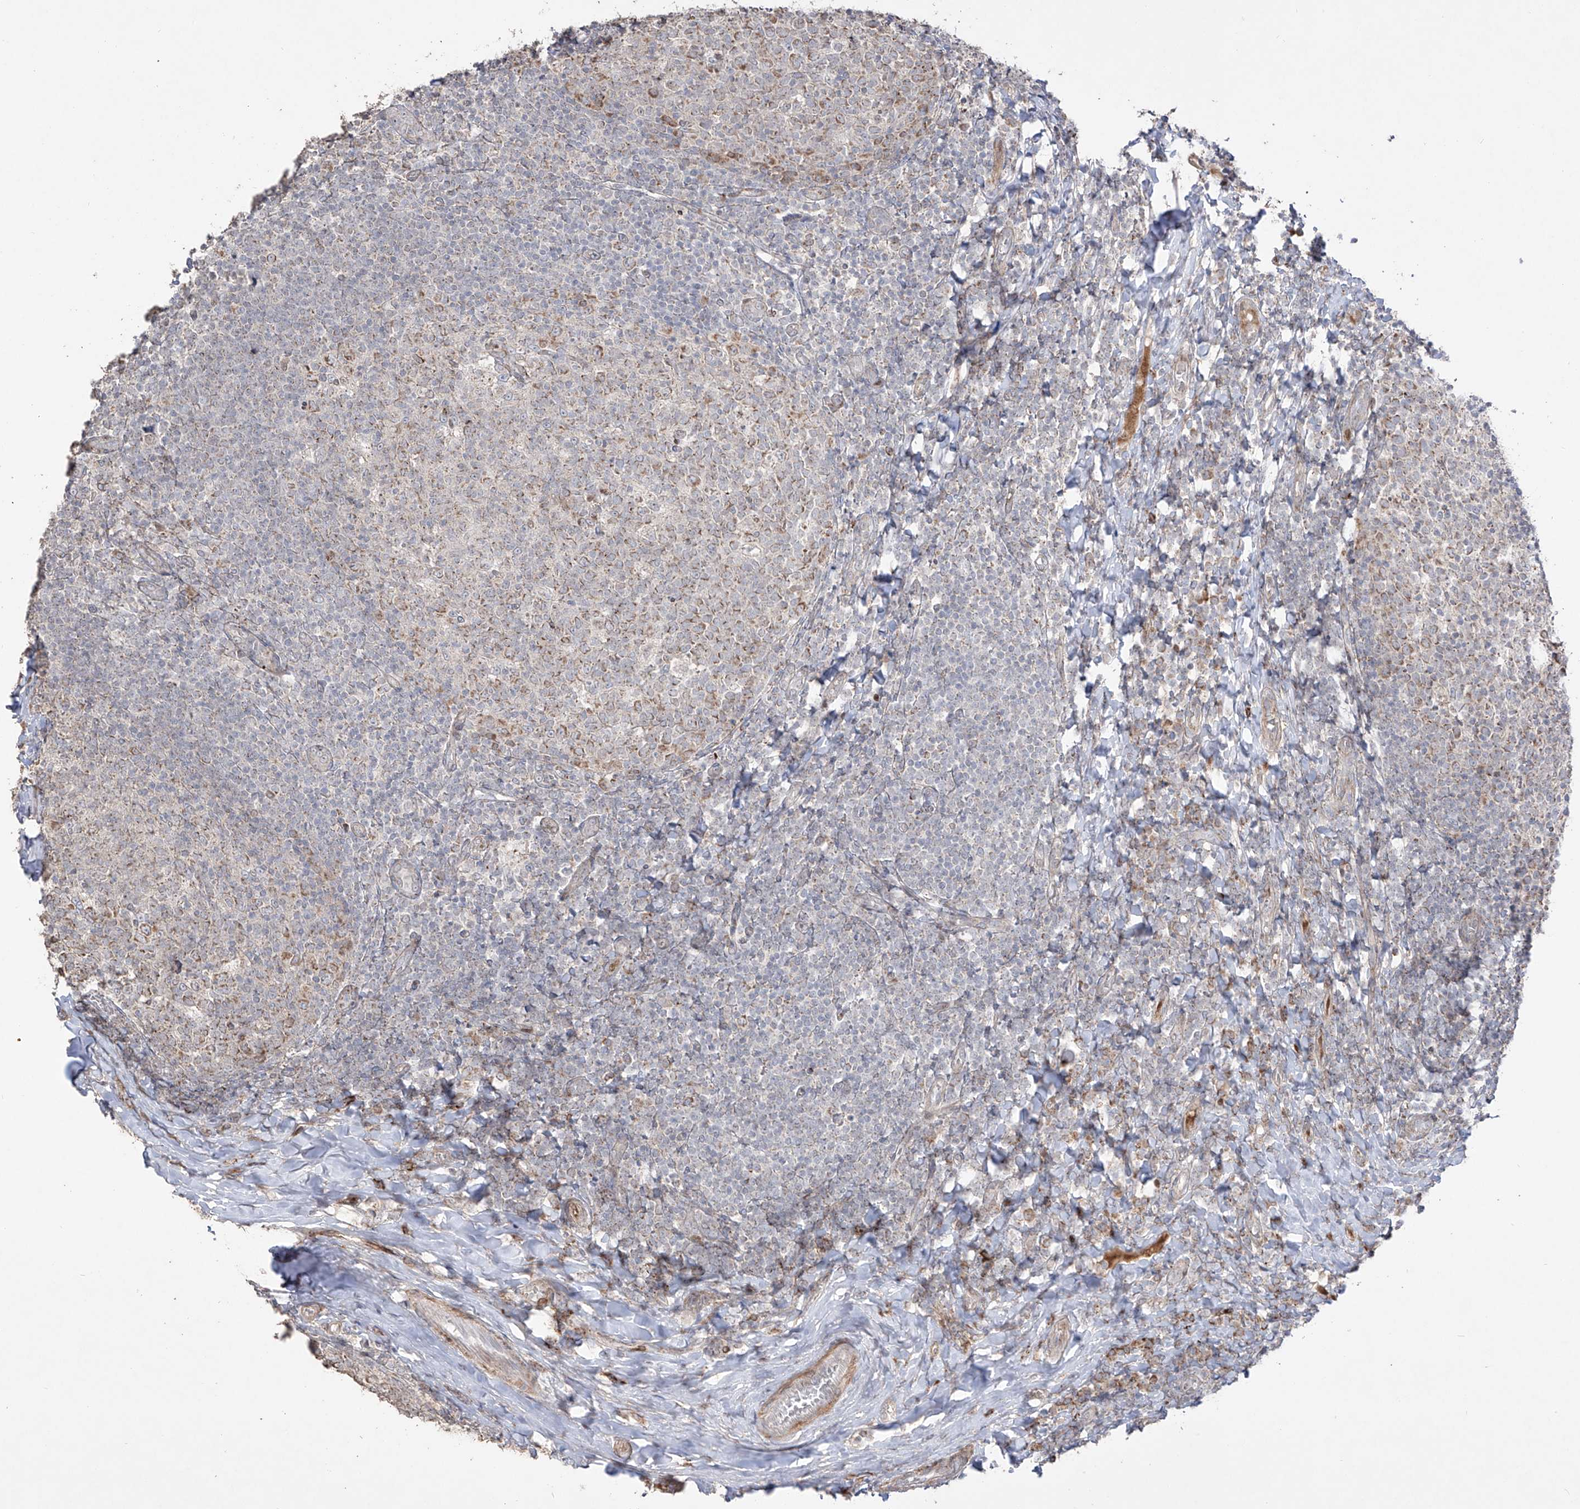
{"staining": {"intensity": "moderate", "quantity": "25%-75%", "location": "cytoplasmic/membranous"}, "tissue": "tonsil", "cell_type": "Germinal center cells", "image_type": "normal", "snomed": [{"axis": "morphology", "description": "Normal tissue, NOS"}, {"axis": "topography", "description": "Tonsil"}], "caption": "This histopathology image displays IHC staining of normal human tonsil, with medium moderate cytoplasmic/membranous expression in approximately 25%-75% of germinal center cells.", "gene": "YKT6", "patient": {"sex": "female", "age": 19}}